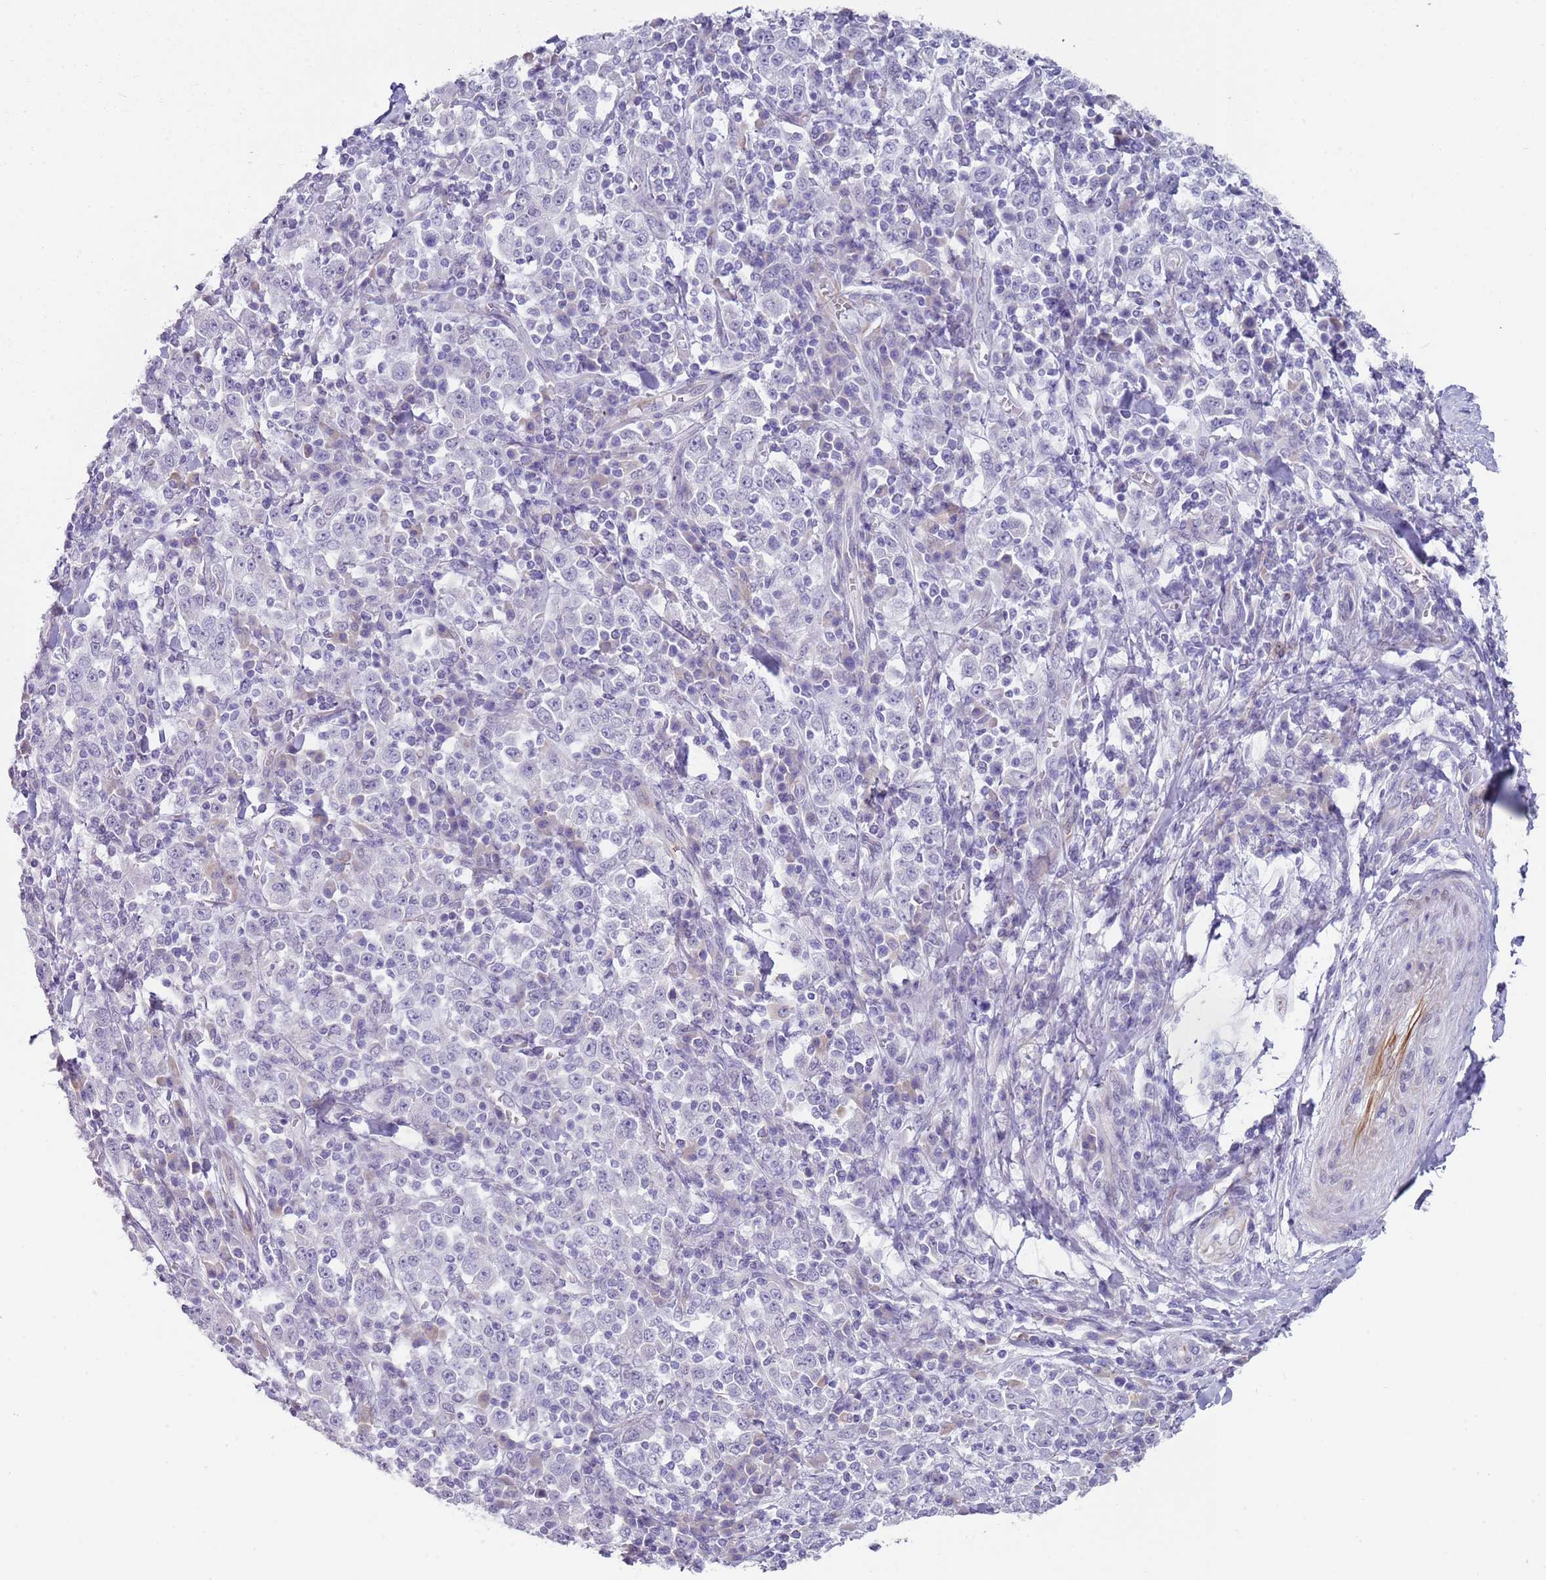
{"staining": {"intensity": "negative", "quantity": "none", "location": "none"}, "tissue": "stomach cancer", "cell_type": "Tumor cells", "image_type": "cancer", "snomed": [{"axis": "morphology", "description": "Normal tissue, NOS"}, {"axis": "morphology", "description": "Adenocarcinoma, NOS"}, {"axis": "topography", "description": "Stomach, upper"}, {"axis": "topography", "description": "Stomach"}], "caption": "A micrograph of human stomach cancer is negative for staining in tumor cells. (DAB IHC visualized using brightfield microscopy, high magnification).", "gene": "NBPF3", "patient": {"sex": "male", "age": 59}}